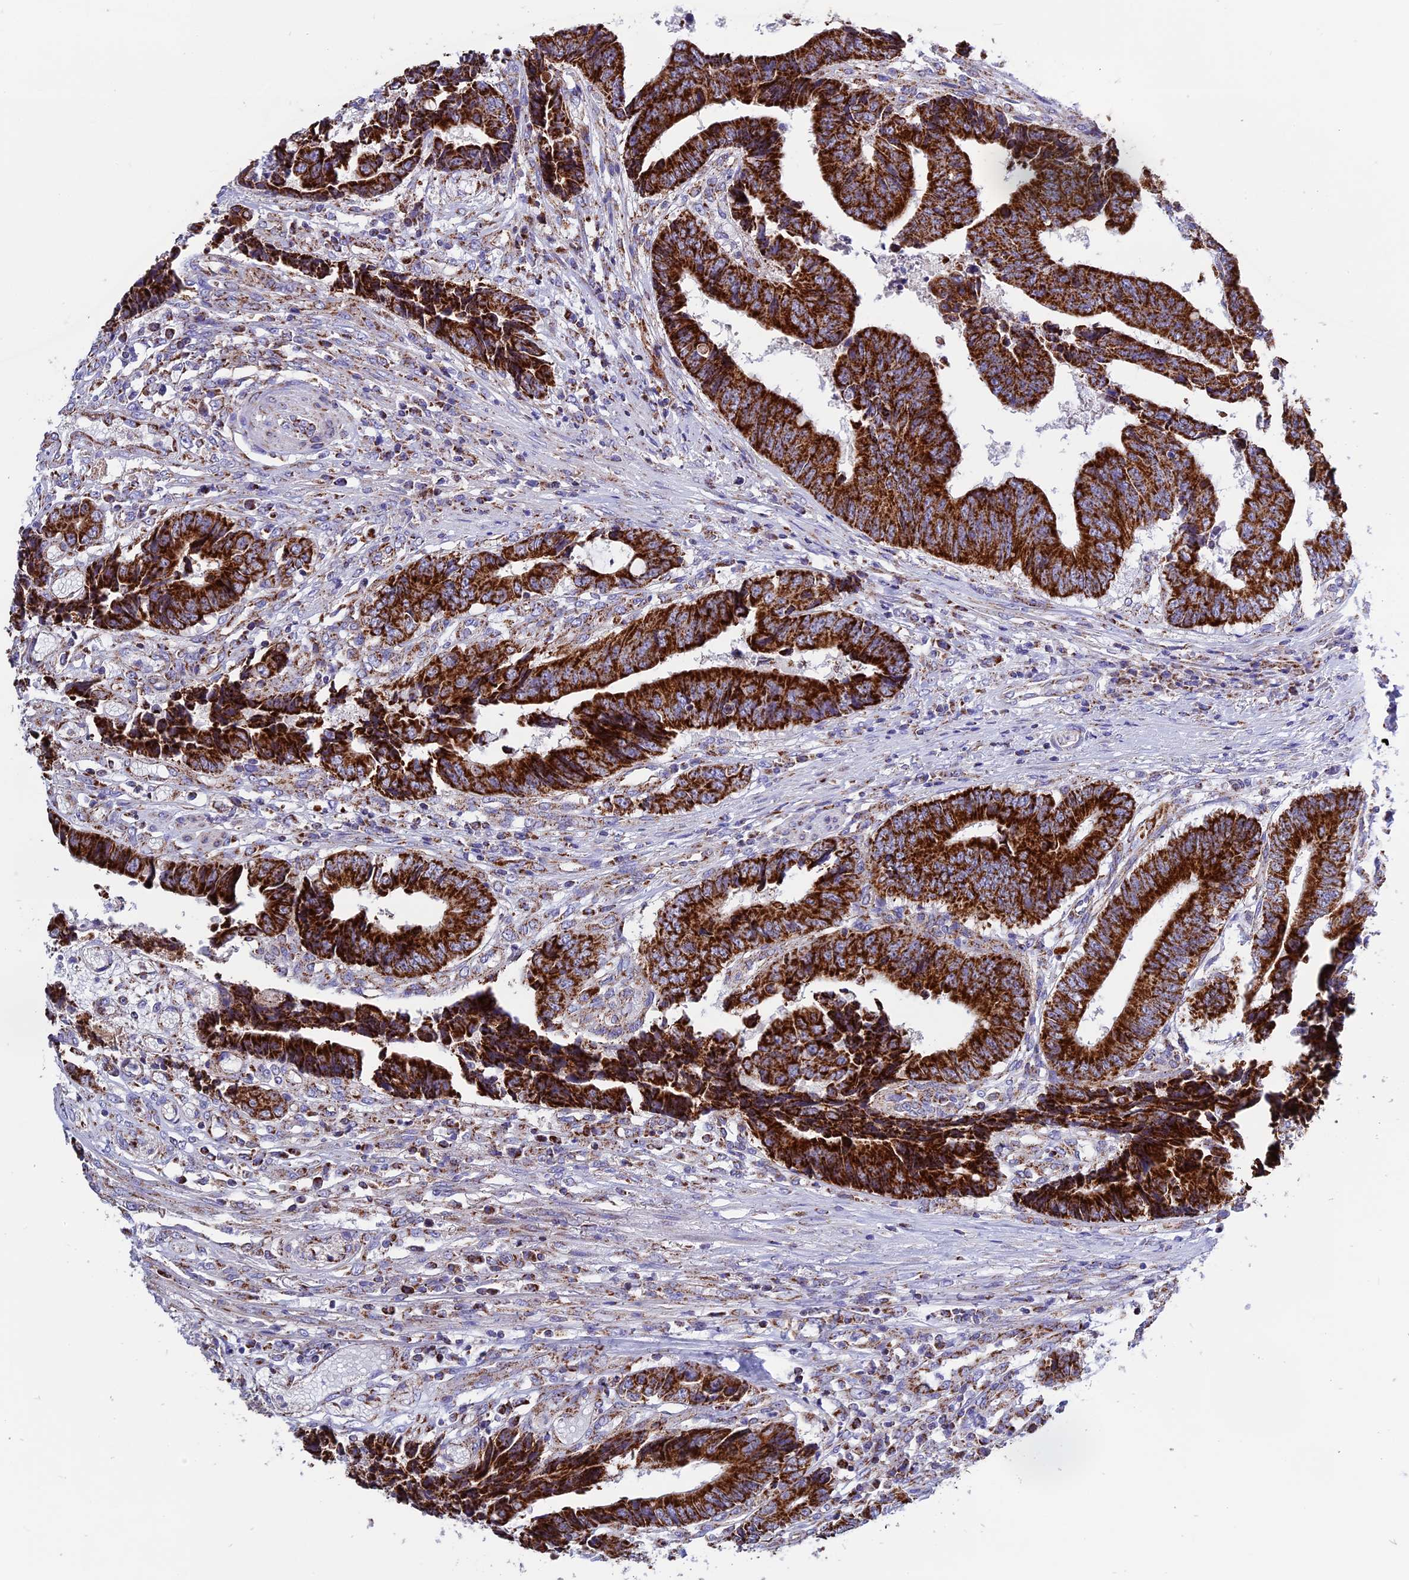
{"staining": {"intensity": "strong", "quantity": ">75%", "location": "cytoplasmic/membranous"}, "tissue": "colorectal cancer", "cell_type": "Tumor cells", "image_type": "cancer", "snomed": [{"axis": "morphology", "description": "Adenocarcinoma, NOS"}, {"axis": "topography", "description": "Rectum"}], "caption": "Immunohistochemical staining of human adenocarcinoma (colorectal) reveals high levels of strong cytoplasmic/membranous positivity in approximately >75% of tumor cells.", "gene": "MRPS34", "patient": {"sex": "male", "age": 84}}